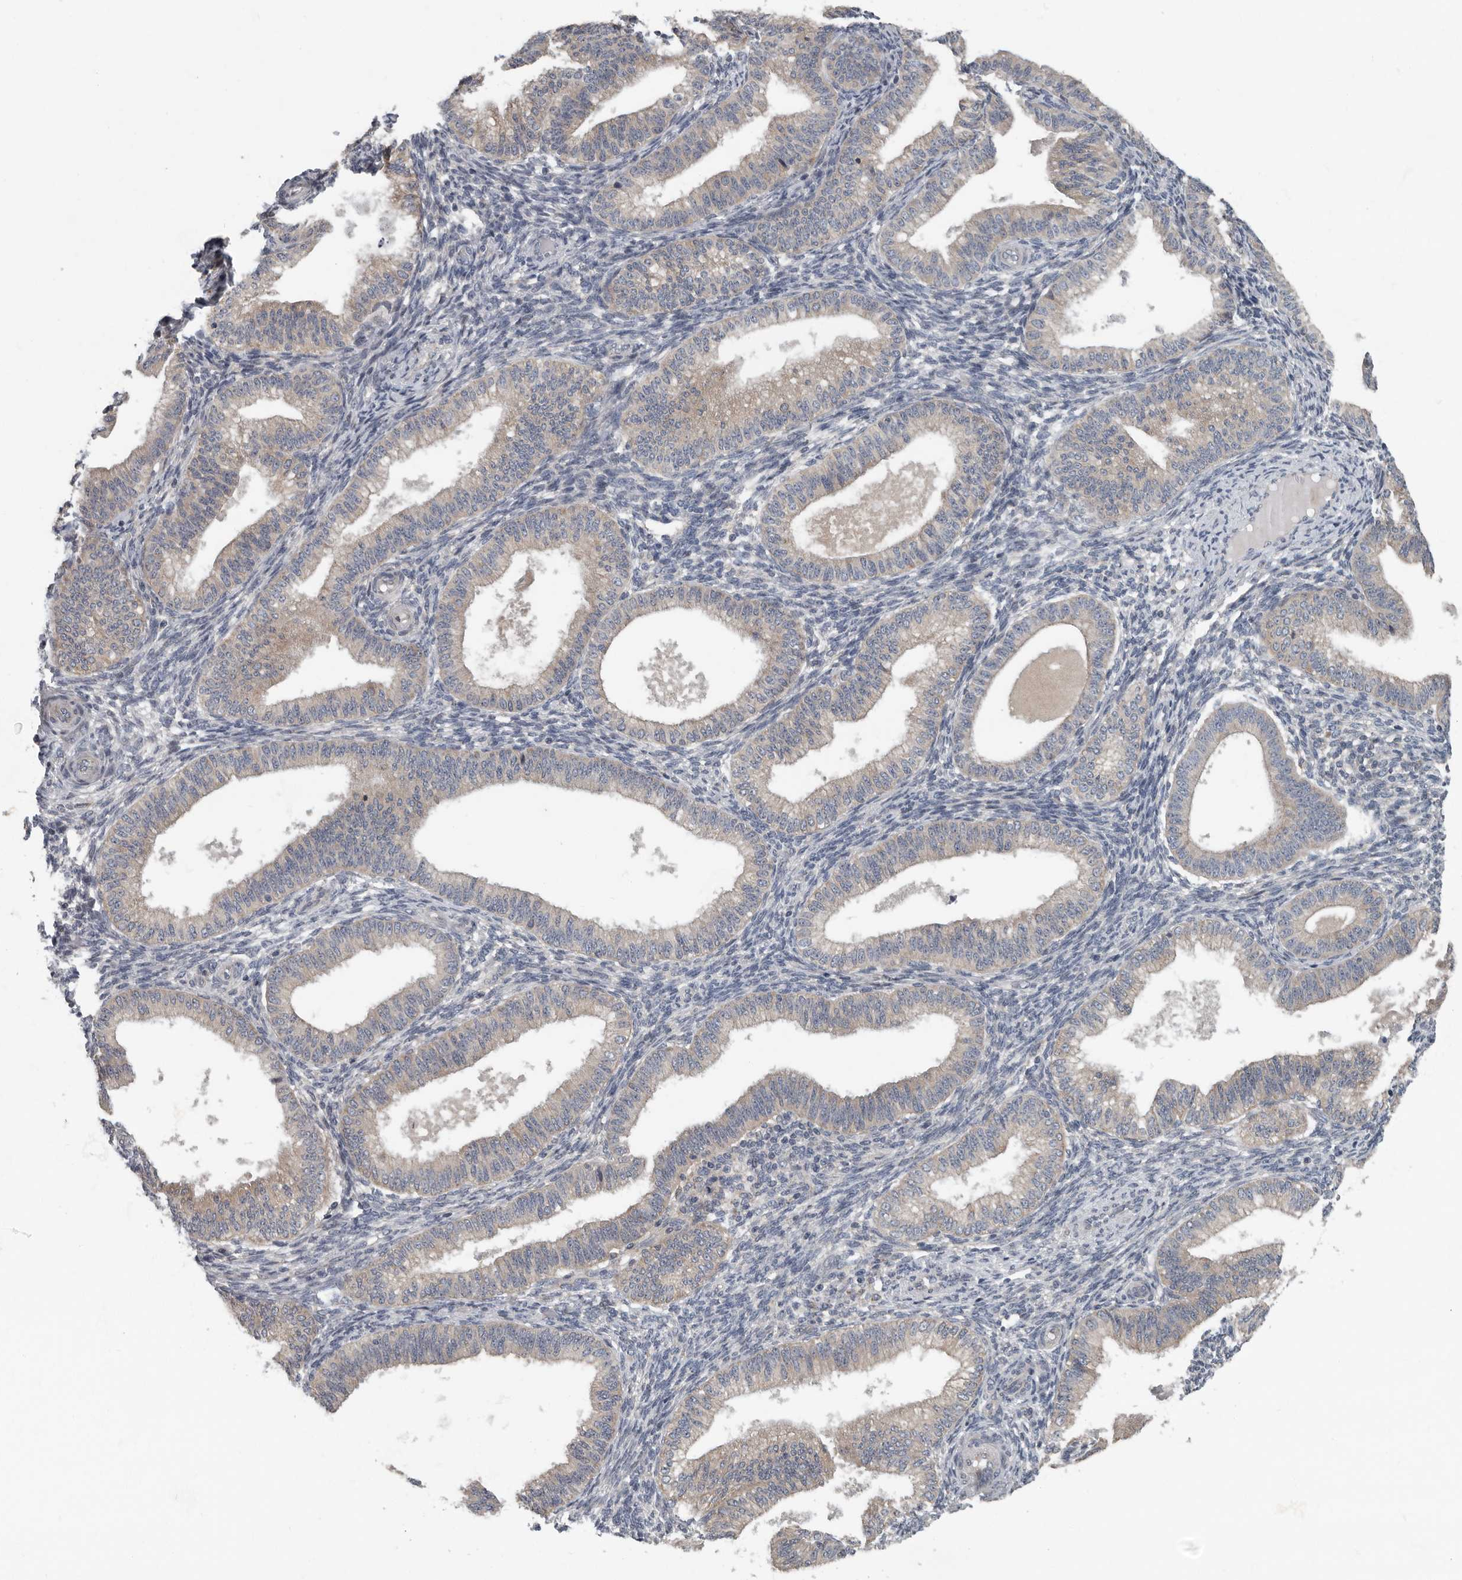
{"staining": {"intensity": "negative", "quantity": "none", "location": "none"}, "tissue": "endometrium", "cell_type": "Cells in endometrial stroma", "image_type": "normal", "snomed": [{"axis": "morphology", "description": "Normal tissue, NOS"}, {"axis": "topography", "description": "Endometrium"}], "caption": "The immunohistochemistry (IHC) image has no significant expression in cells in endometrial stroma of endometrium.", "gene": "TMEM199", "patient": {"sex": "female", "age": 39}}